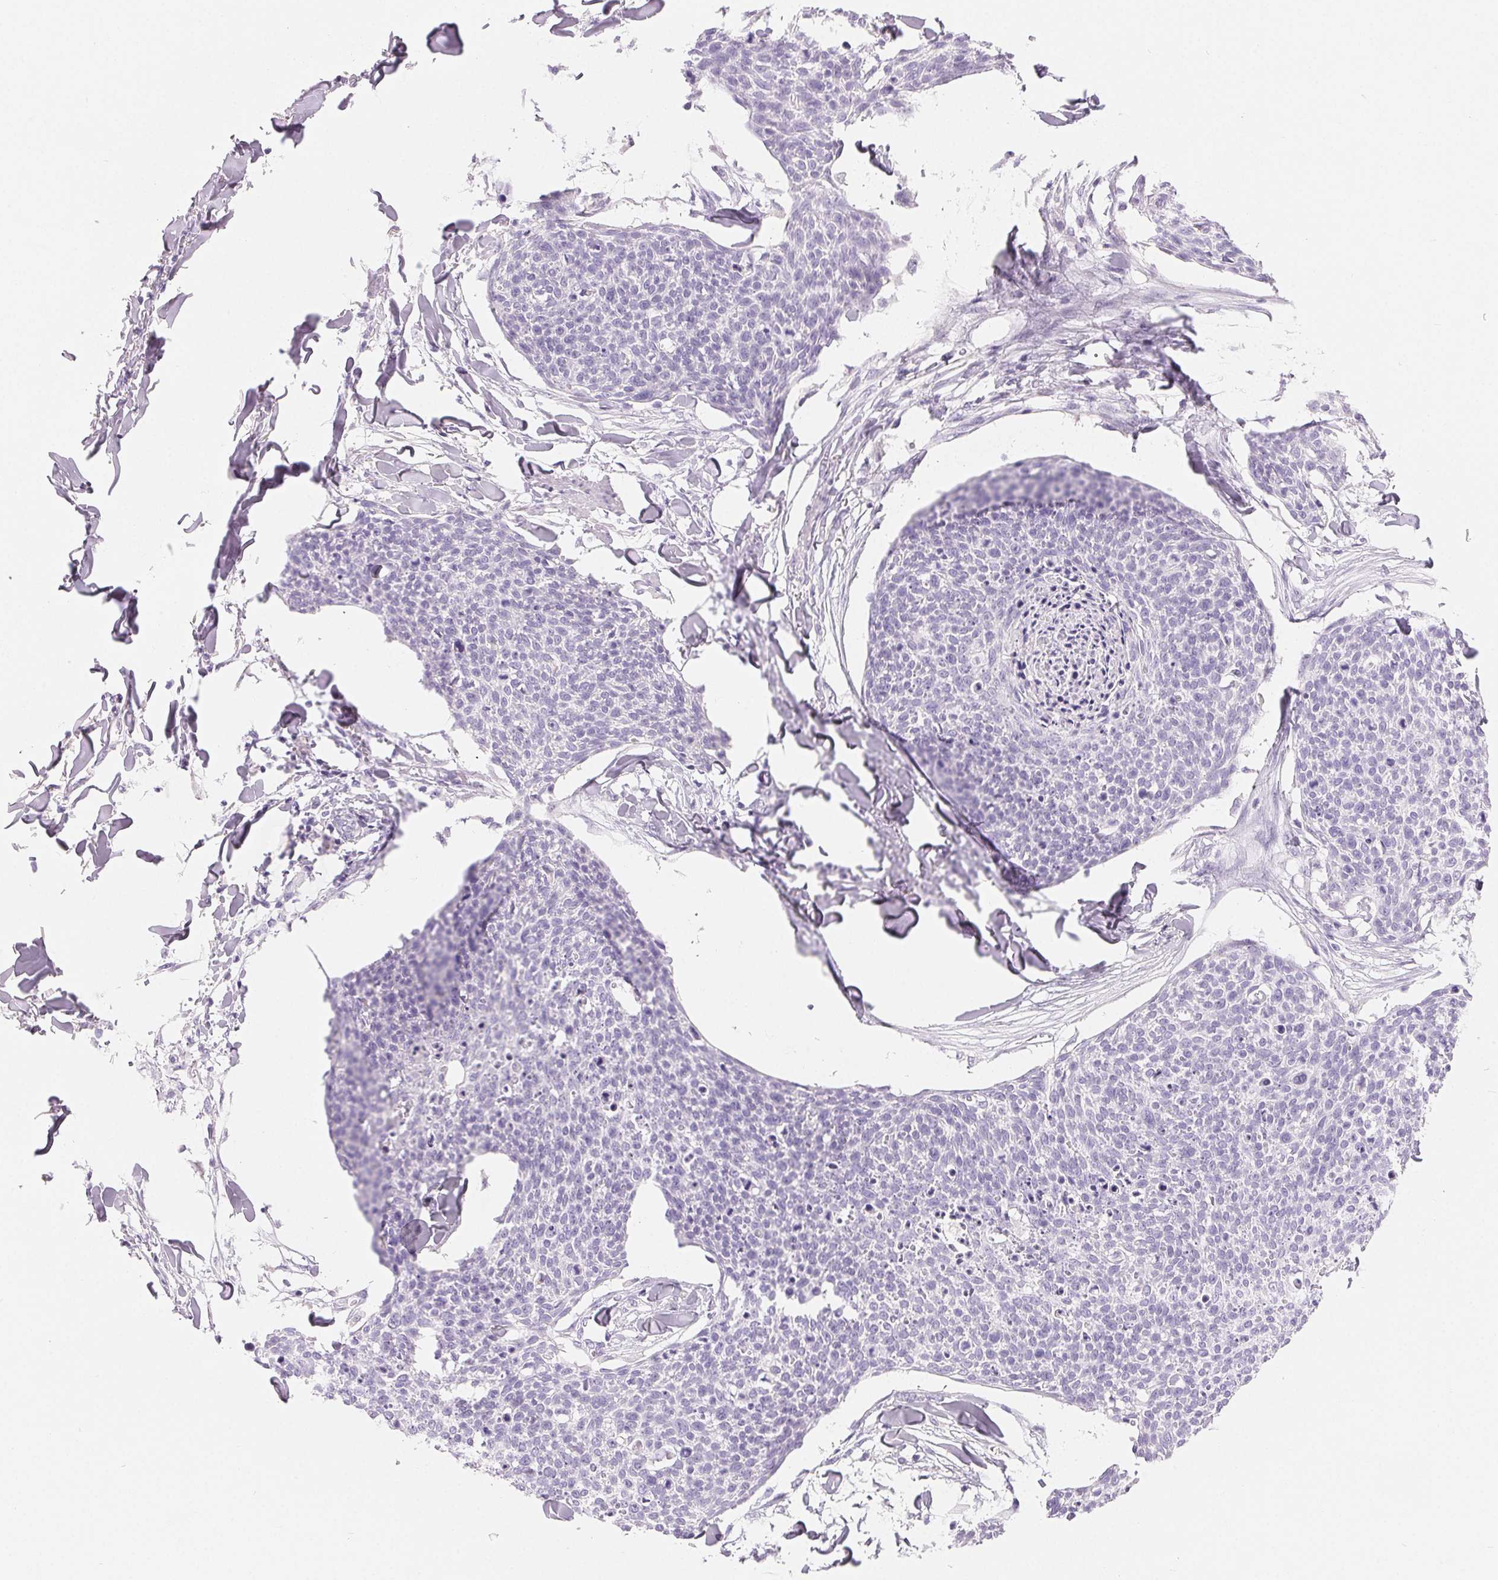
{"staining": {"intensity": "negative", "quantity": "none", "location": "none"}, "tissue": "skin cancer", "cell_type": "Tumor cells", "image_type": "cancer", "snomed": [{"axis": "morphology", "description": "Squamous cell carcinoma, NOS"}, {"axis": "topography", "description": "Skin"}, {"axis": "topography", "description": "Vulva"}], "caption": "High magnification brightfield microscopy of skin squamous cell carcinoma stained with DAB (brown) and counterstained with hematoxylin (blue): tumor cells show no significant expression.", "gene": "SPACA5B", "patient": {"sex": "female", "age": 75}}